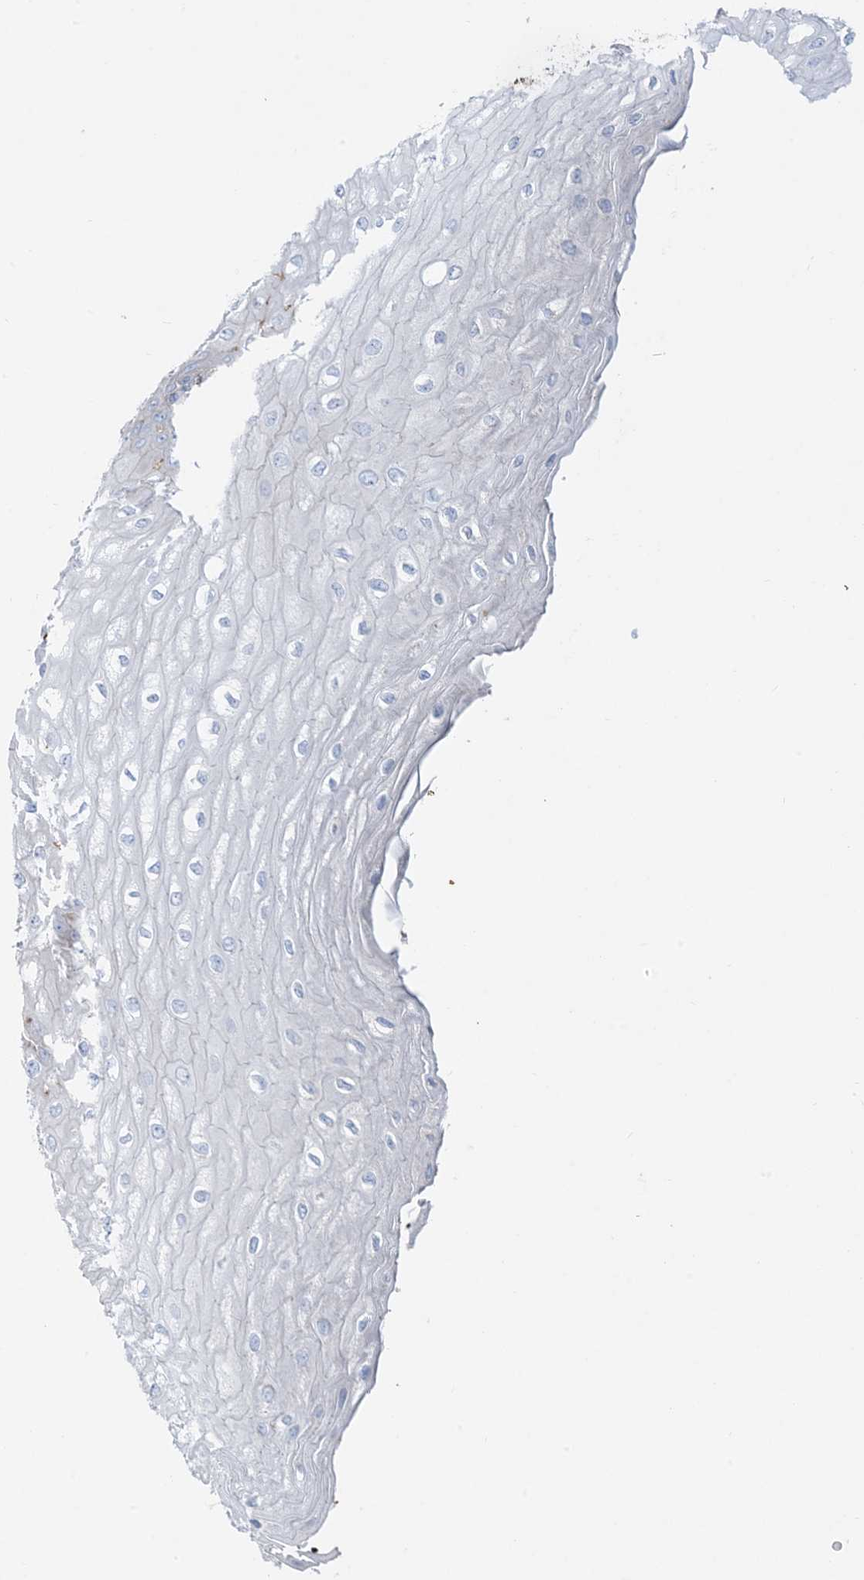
{"staining": {"intensity": "negative", "quantity": "none", "location": "none"}, "tissue": "esophagus", "cell_type": "Squamous epithelial cells", "image_type": "normal", "snomed": [{"axis": "morphology", "description": "Normal tissue, NOS"}, {"axis": "topography", "description": "Esophagus"}], "caption": "IHC of benign human esophagus shows no positivity in squamous epithelial cells.", "gene": "GTF3C2", "patient": {"sex": "male", "age": 60}}